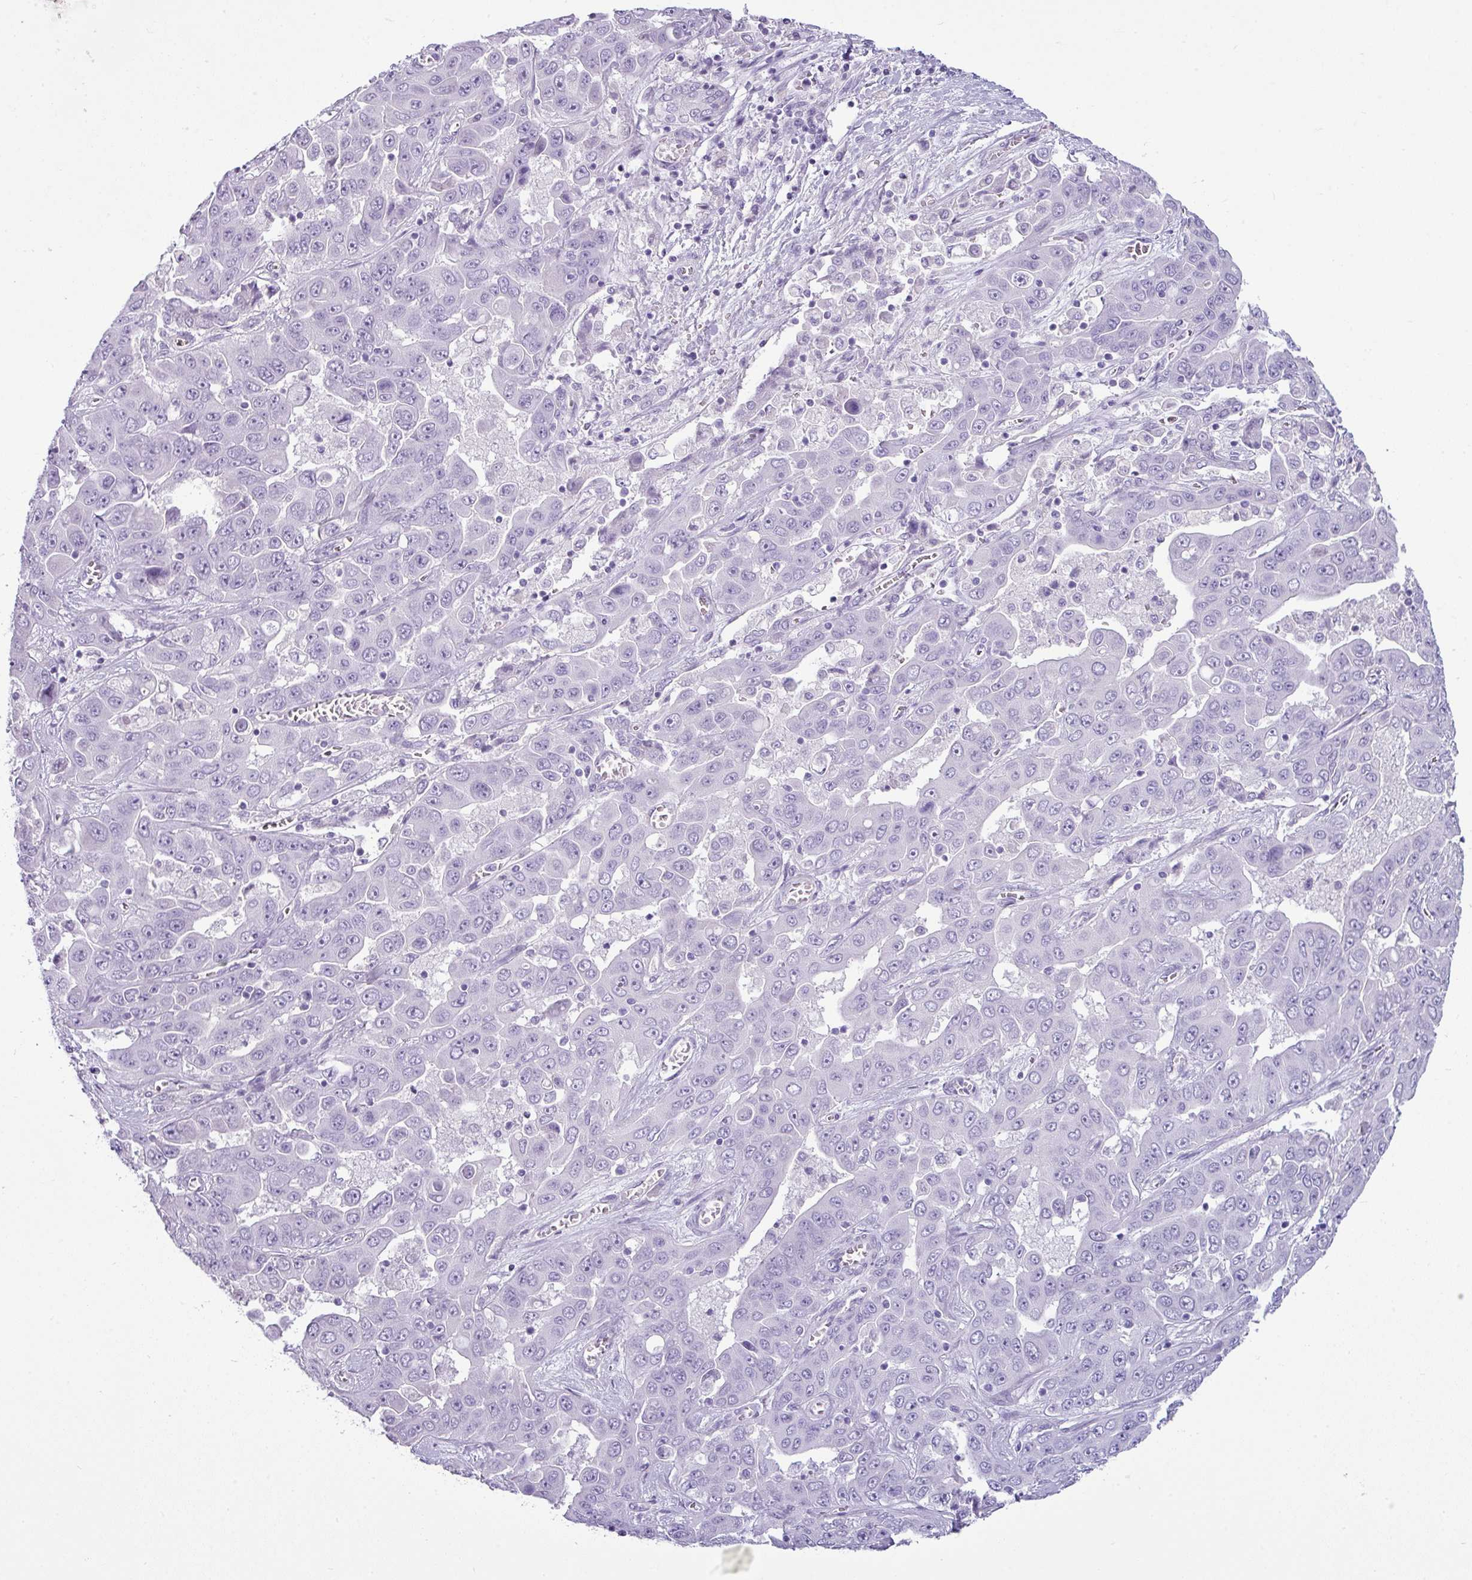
{"staining": {"intensity": "negative", "quantity": "none", "location": "none"}, "tissue": "liver cancer", "cell_type": "Tumor cells", "image_type": "cancer", "snomed": [{"axis": "morphology", "description": "Cholangiocarcinoma"}, {"axis": "topography", "description": "Liver"}], "caption": "IHC of human cholangiocarcinoma (liver) exhibits no staining in tumor cells.", "gene": "VCX2", "patient": {"sex": "female", "age": 52}}